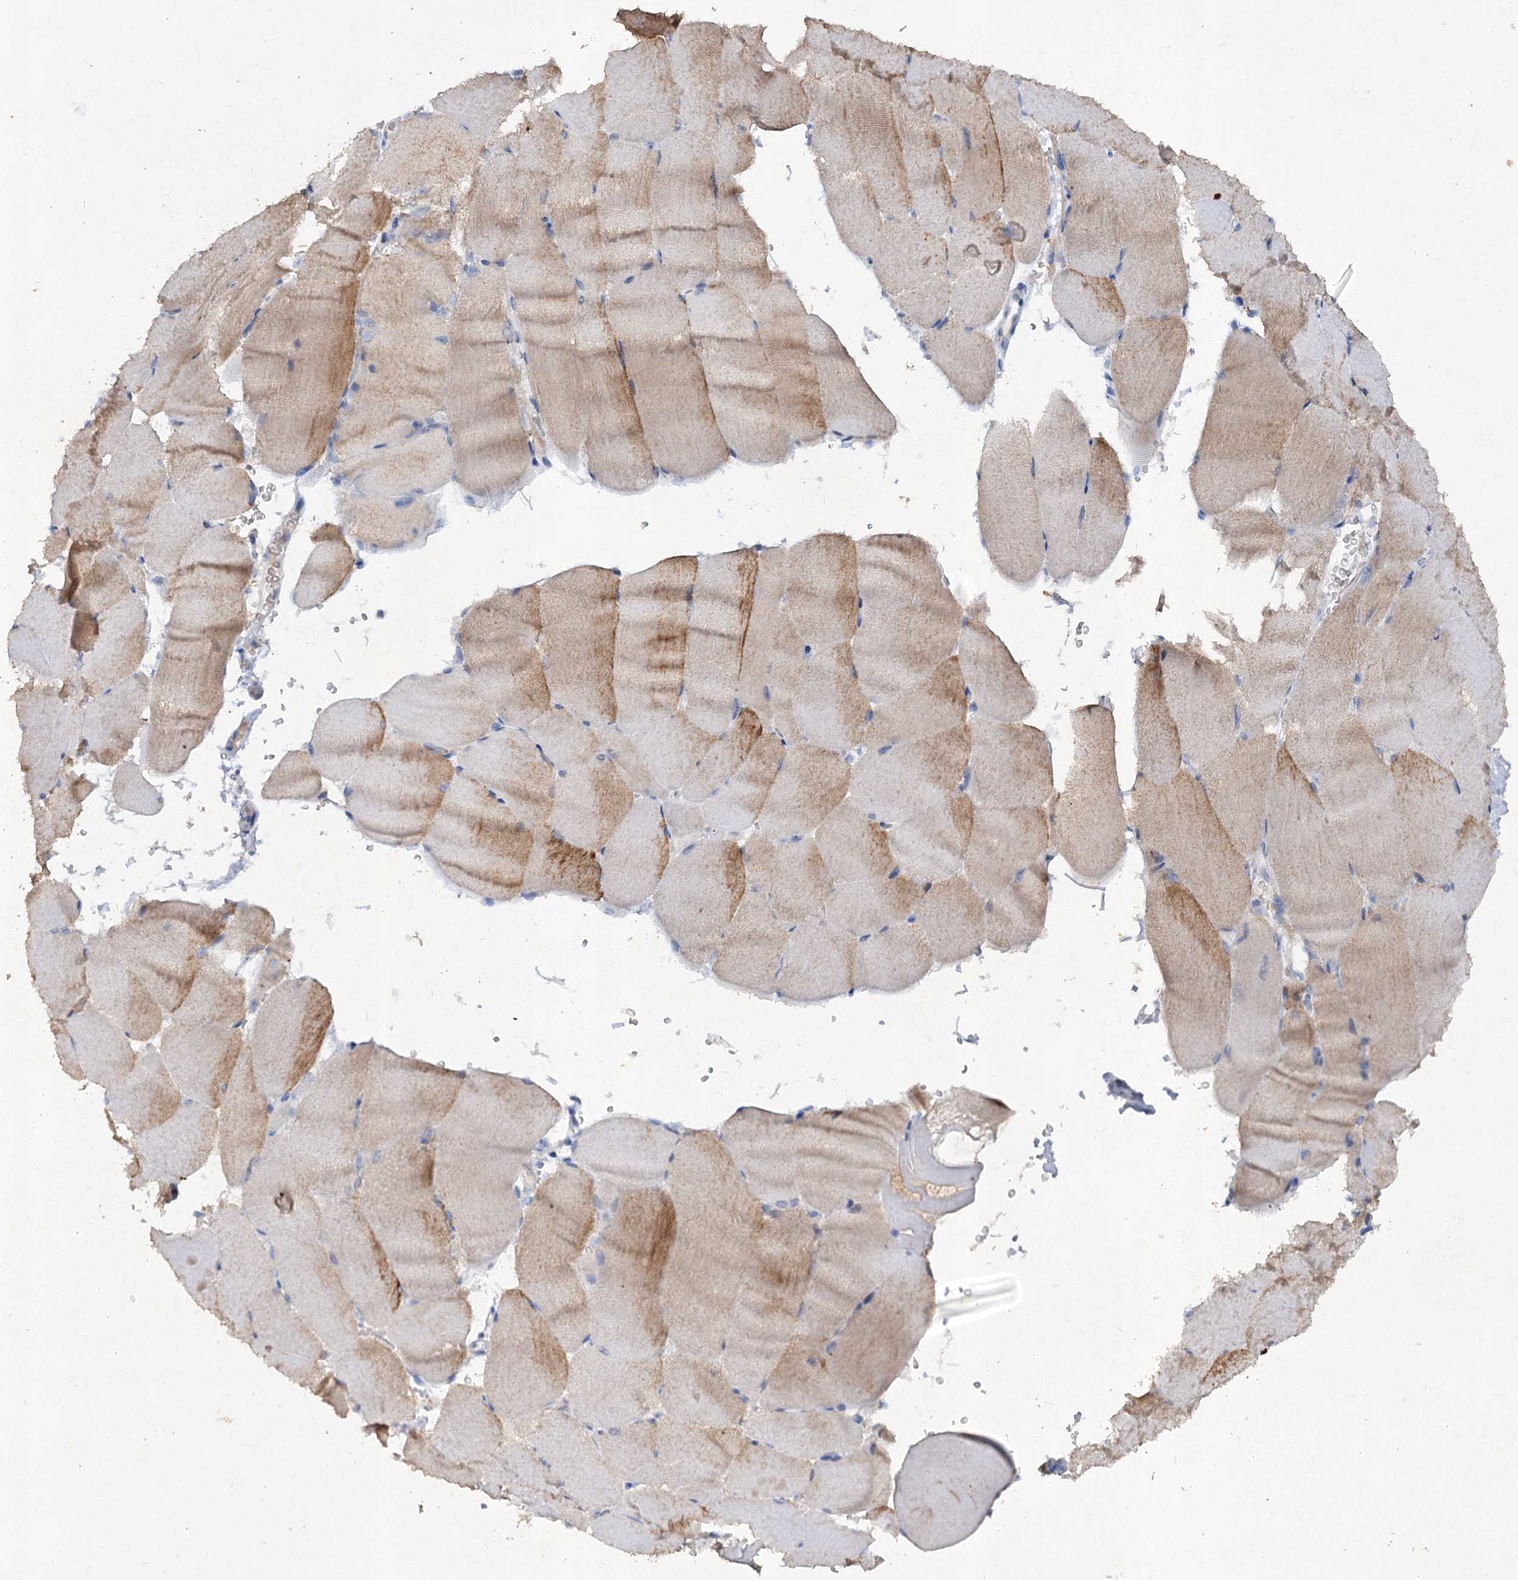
{"staining": {"intensity": "strong", "quantity": "<25%", "location": "cytoplasmic/membranous"}, "tissue": "skeletal muscle", "cell_type": "Myocytes", "image_type": "normal", "snomed": [{"axis": "morphology", "description": "Normal tissue, NOS"}, {"axis": "topography", "description": "Skeletal muscle"}, {"axis": "topography", "description": "Parathyroid gland"}], "caption": "This is an image of IHC staining of benign skeletal muscle, which shows strong expression in the cytoplasmic/membranous of myocytes.", "gene": "ATP4A", "patient": {"sex": "female", "age": 37}}